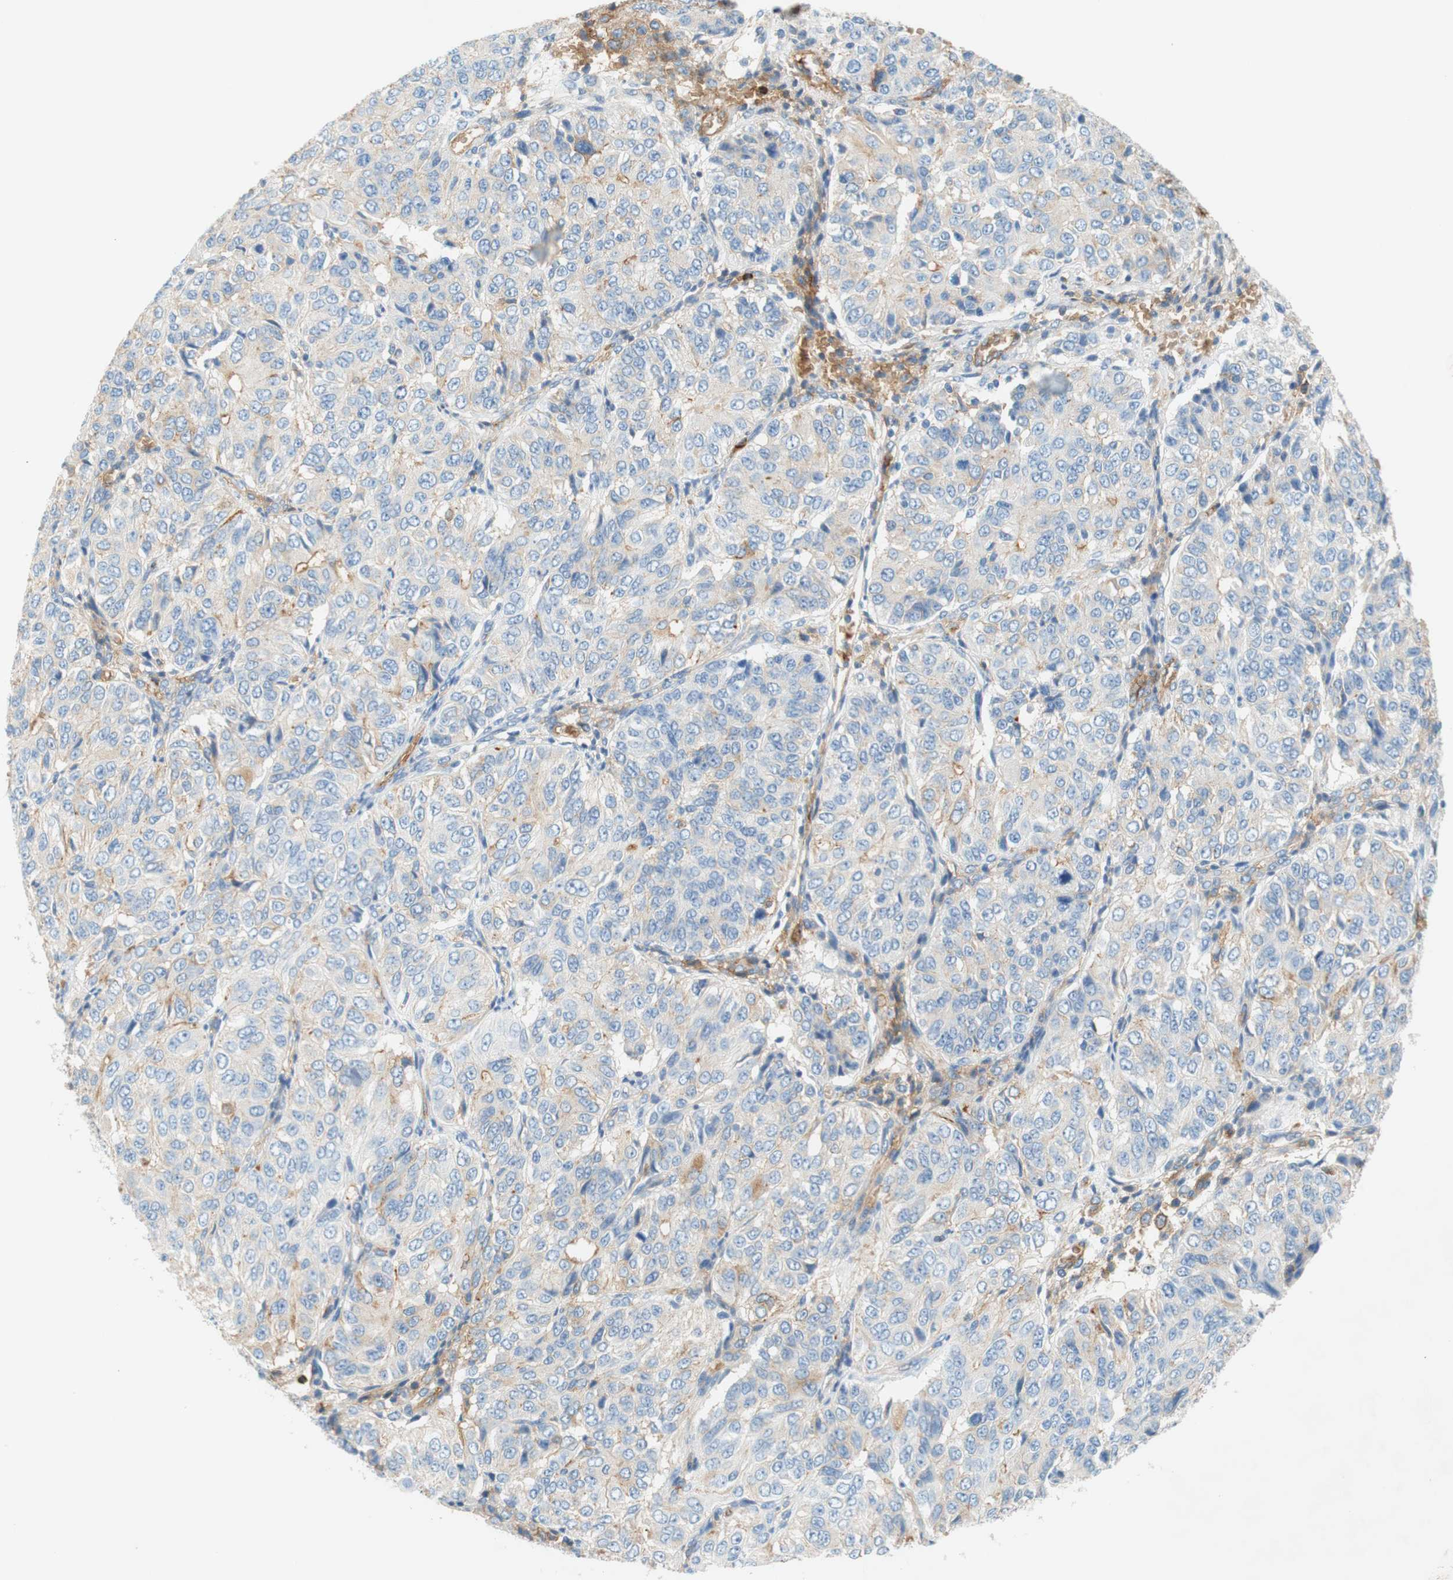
{"staining": {"intensity": "weak", "quantity": "<25%", "location": "cytoplasmic/membranous"}, "tissue": "ovarian cancer", "cell_type": "Tumor cells", "image_type": "cancer", "snomed": [{"axis": "morphology", "description": "Carcinoma, endometroid"}, {"axis": "topography", "description": "Ovary"}], "caption": "Ovarian cancer was stained to show a protein in brown. There is no significant staining in tumor cells. (Brightfield microscopy of DAB (3,3'-diaminobenzidine) immunohistochemistry (IHC) at high magnification).", "gene": "STOM", "patient": {"sex": "female", "age": 51}}